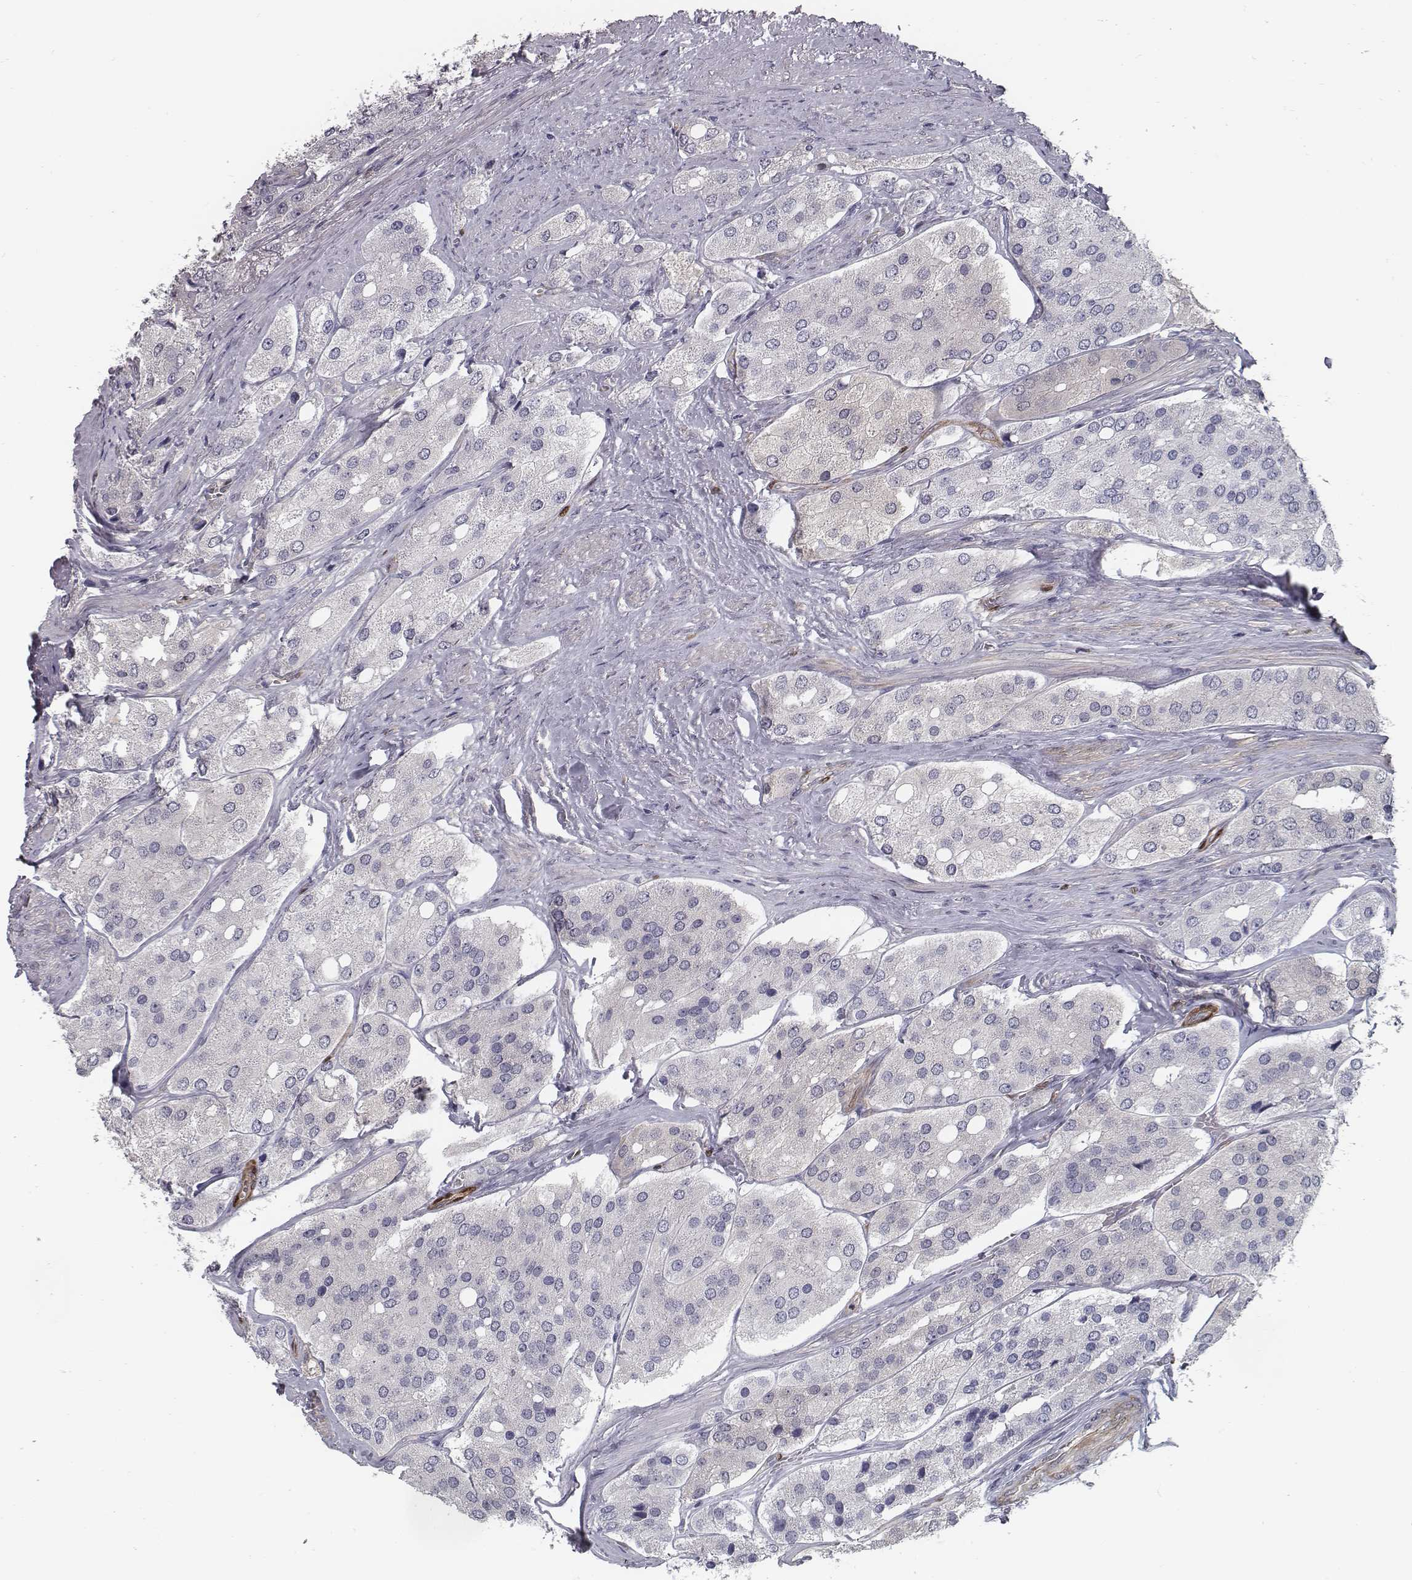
{"staining": {"intensity": "negative", "quantity": "none", "location": "none"}, "tissue": "prostate cancer", "cell_type": "Tumor cells", "image_type": "cancer", "snomed": [{"axis": "morphology", "description": "Adenocarcinoma, Low grade"}, {"axis": "topography", "description": "Prostate"}], "caption": "Tumor cells are negative for brown protein staining in prostate cancer (low-grade adenocarcinoma).", "gene": "ISYNA1", "patient": {"sex": "male", "age": 69}}